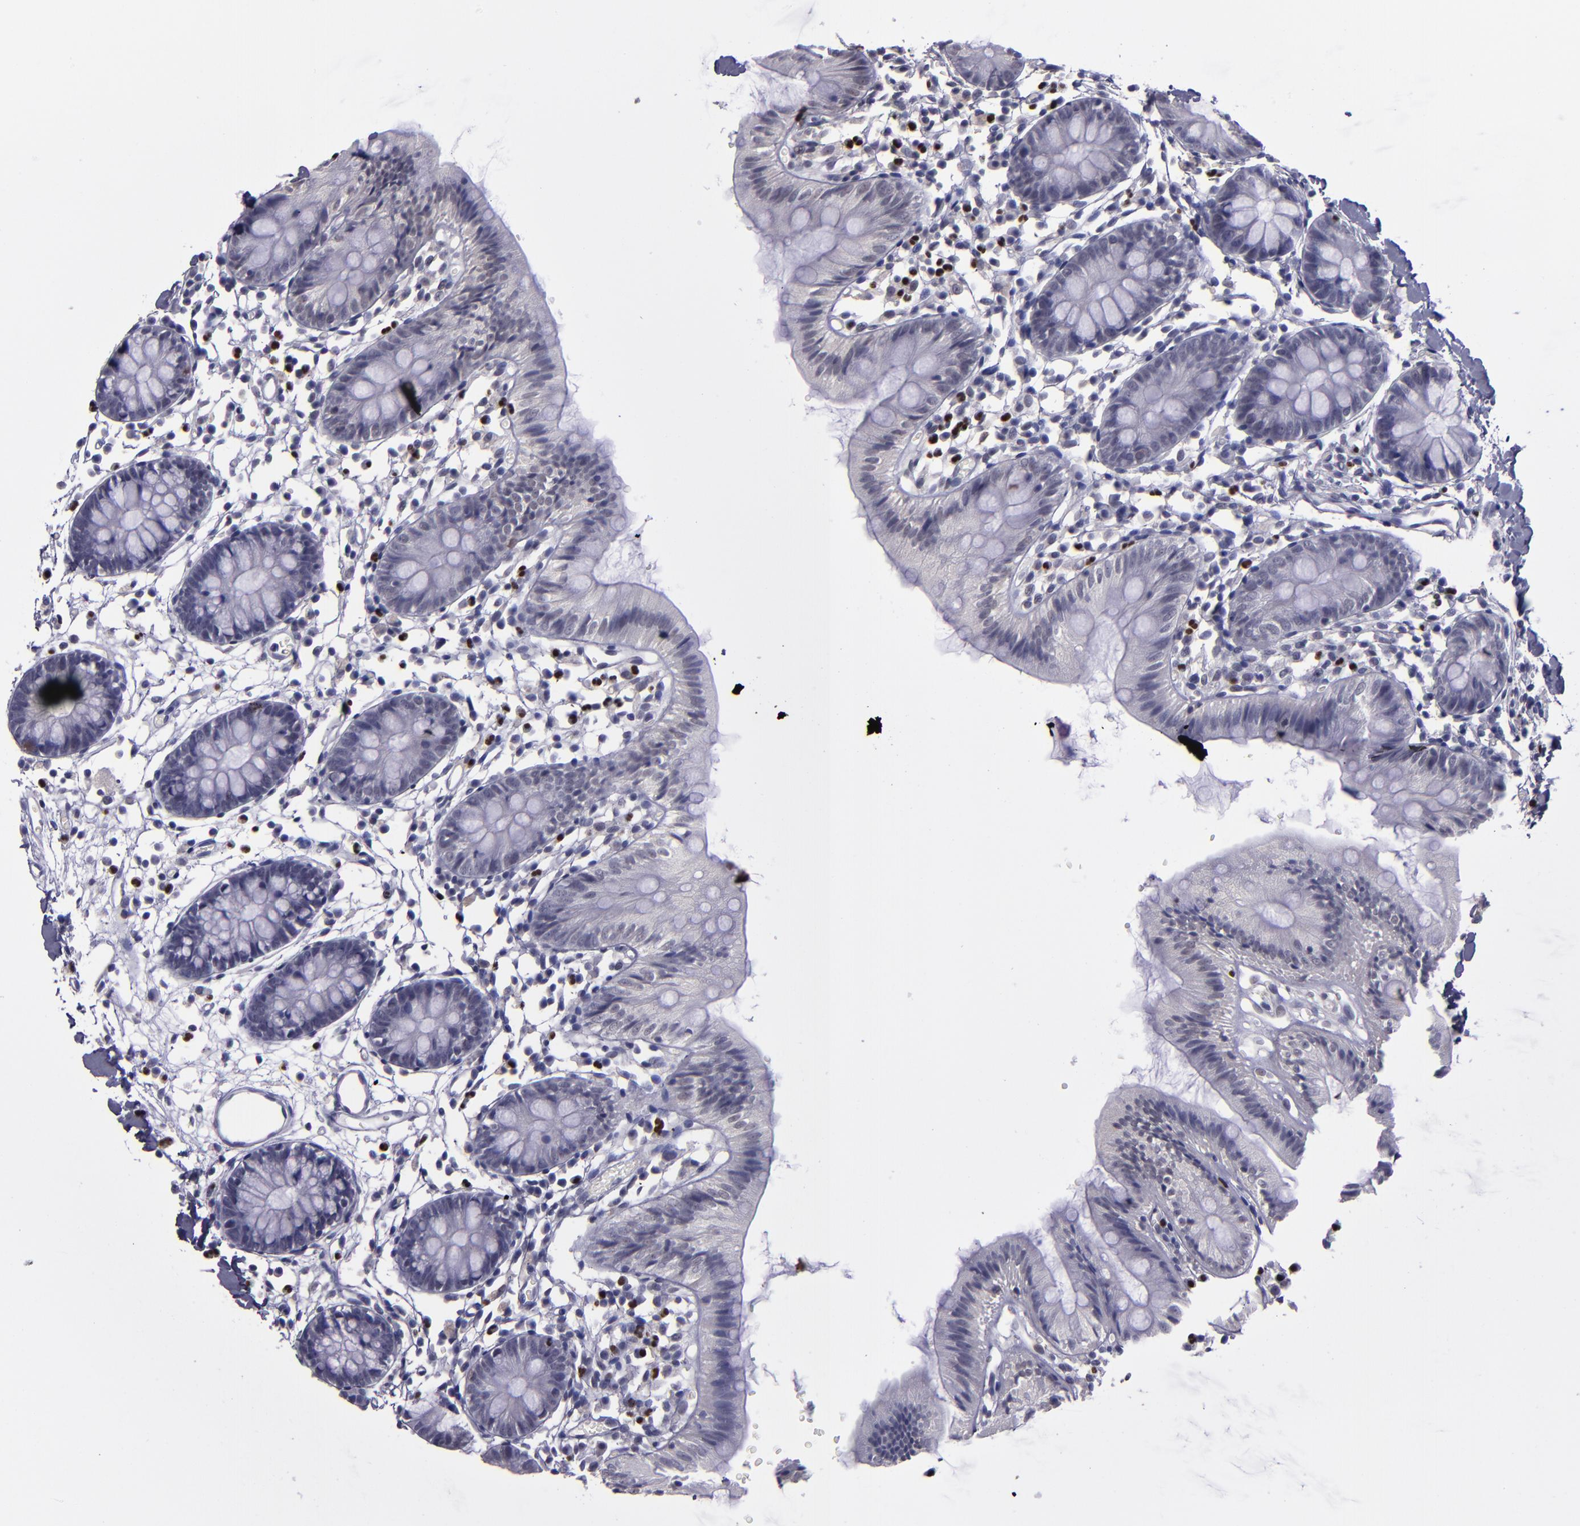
{"staining": {"intensity": "negative", "quantity": "none", "location": "none"}, "tissue": "colon", "cell_type": "Endothelial cells", "image_type": "normal", "snomed": [{"axis": "morphology", "description": "Normal tissue, NOS"}, {"axis": "topography", "description": "Colon"}], "caption": "This is a micrograph of immunohistochemistry staining of normal colon, which shows no positivity in endothelial cells. (DAB IHC, high magnification).", "gene": "CEBPE", "patient": {"sex": "male", "age": 14}}